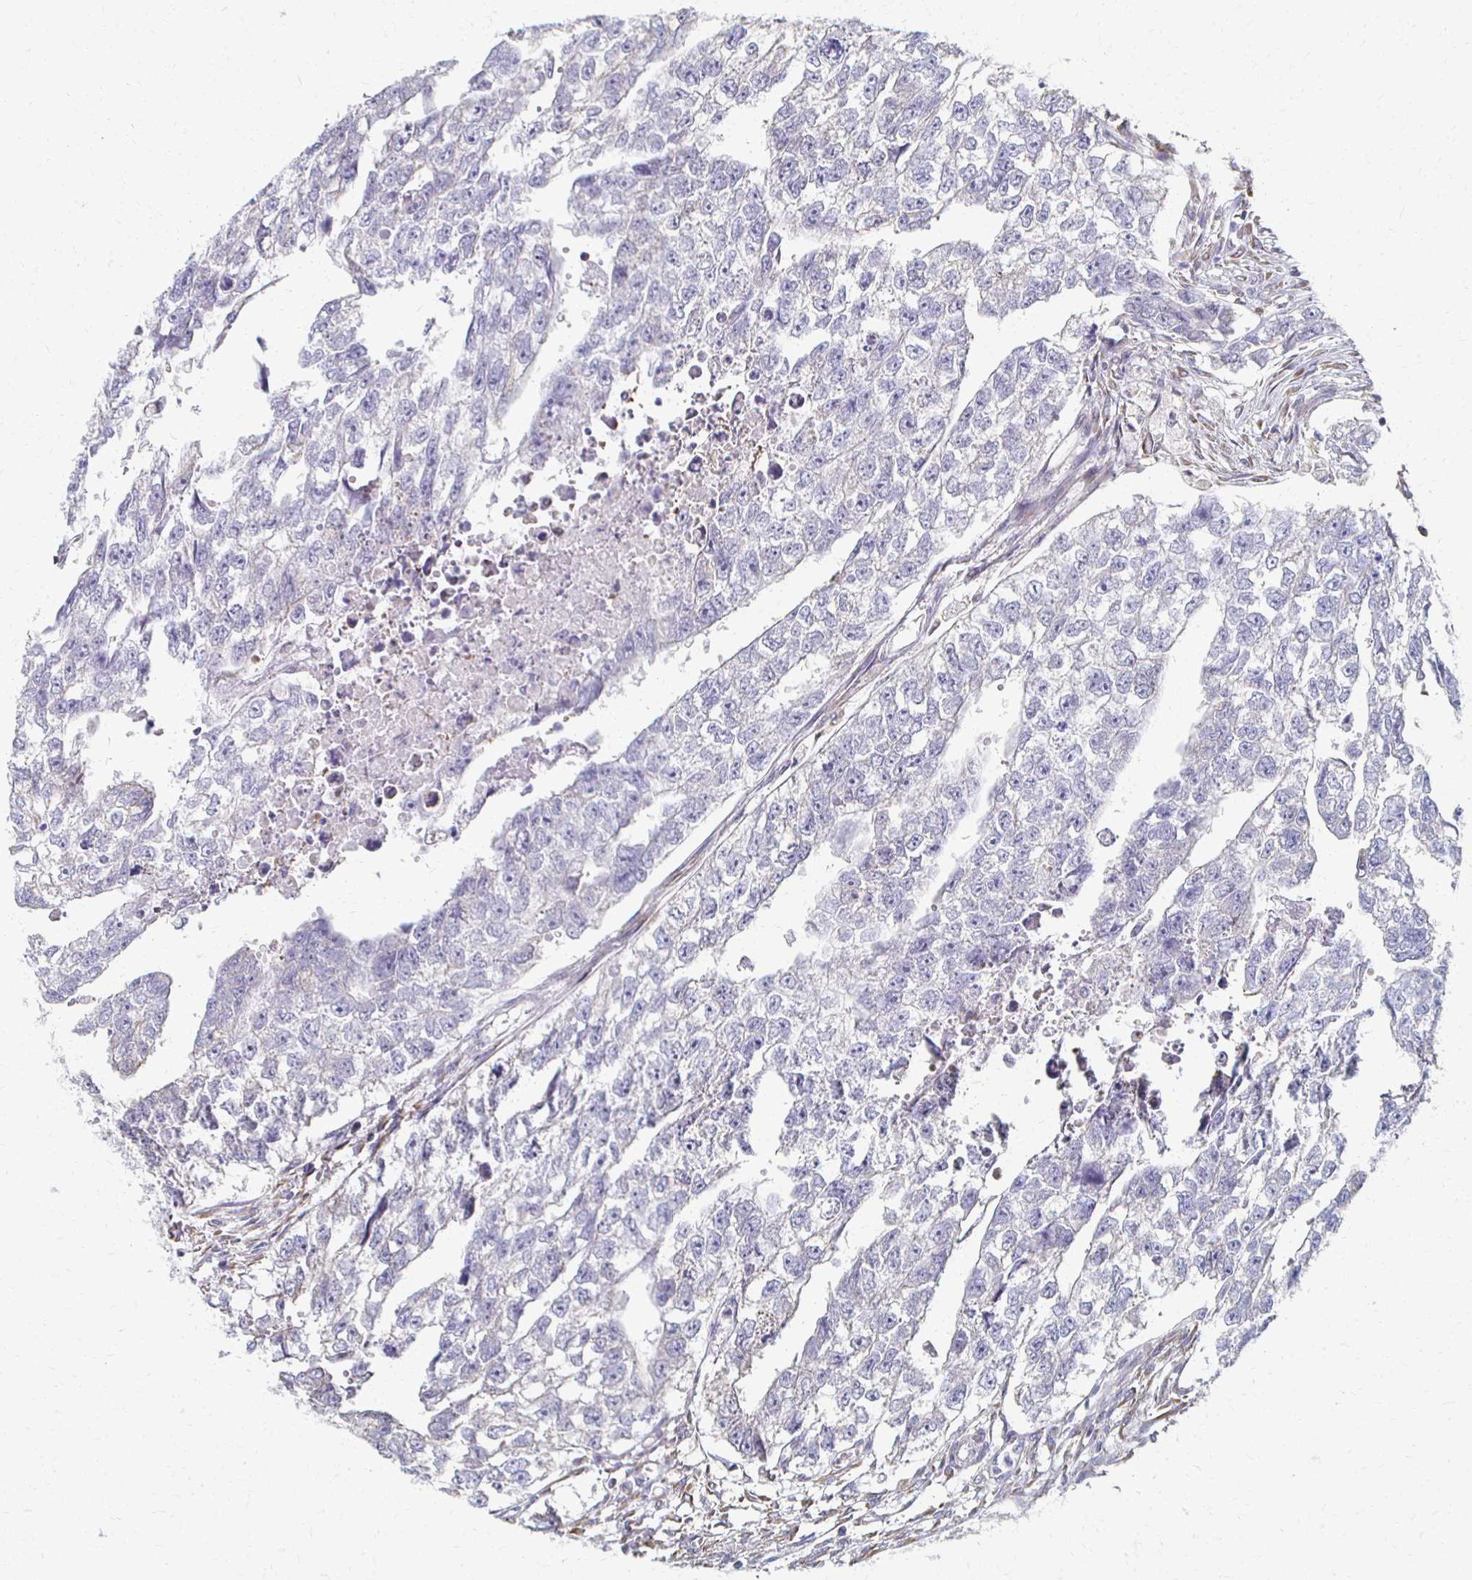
{"staining": {"intensity": "negative", "quantity": "none", "location": "none"}, "tissue": "testis cancer", "cell_type": "Tumor cells", "image_type": "cancer", "snomed": [{"axis": "morphology", "description": "Carcinoma, Embryonal, NOS"}, {"axis": "morphology", "description": "Teratoma, malignant, NOS"}, {"axis": "topography", "description": "Testis"}], "caption": "Photomicrograph shows no protein expression in tumor cells of testis cancer tissue.", "gene": "ATP1A3", "patient": {"sex": "male", "age": 44}}